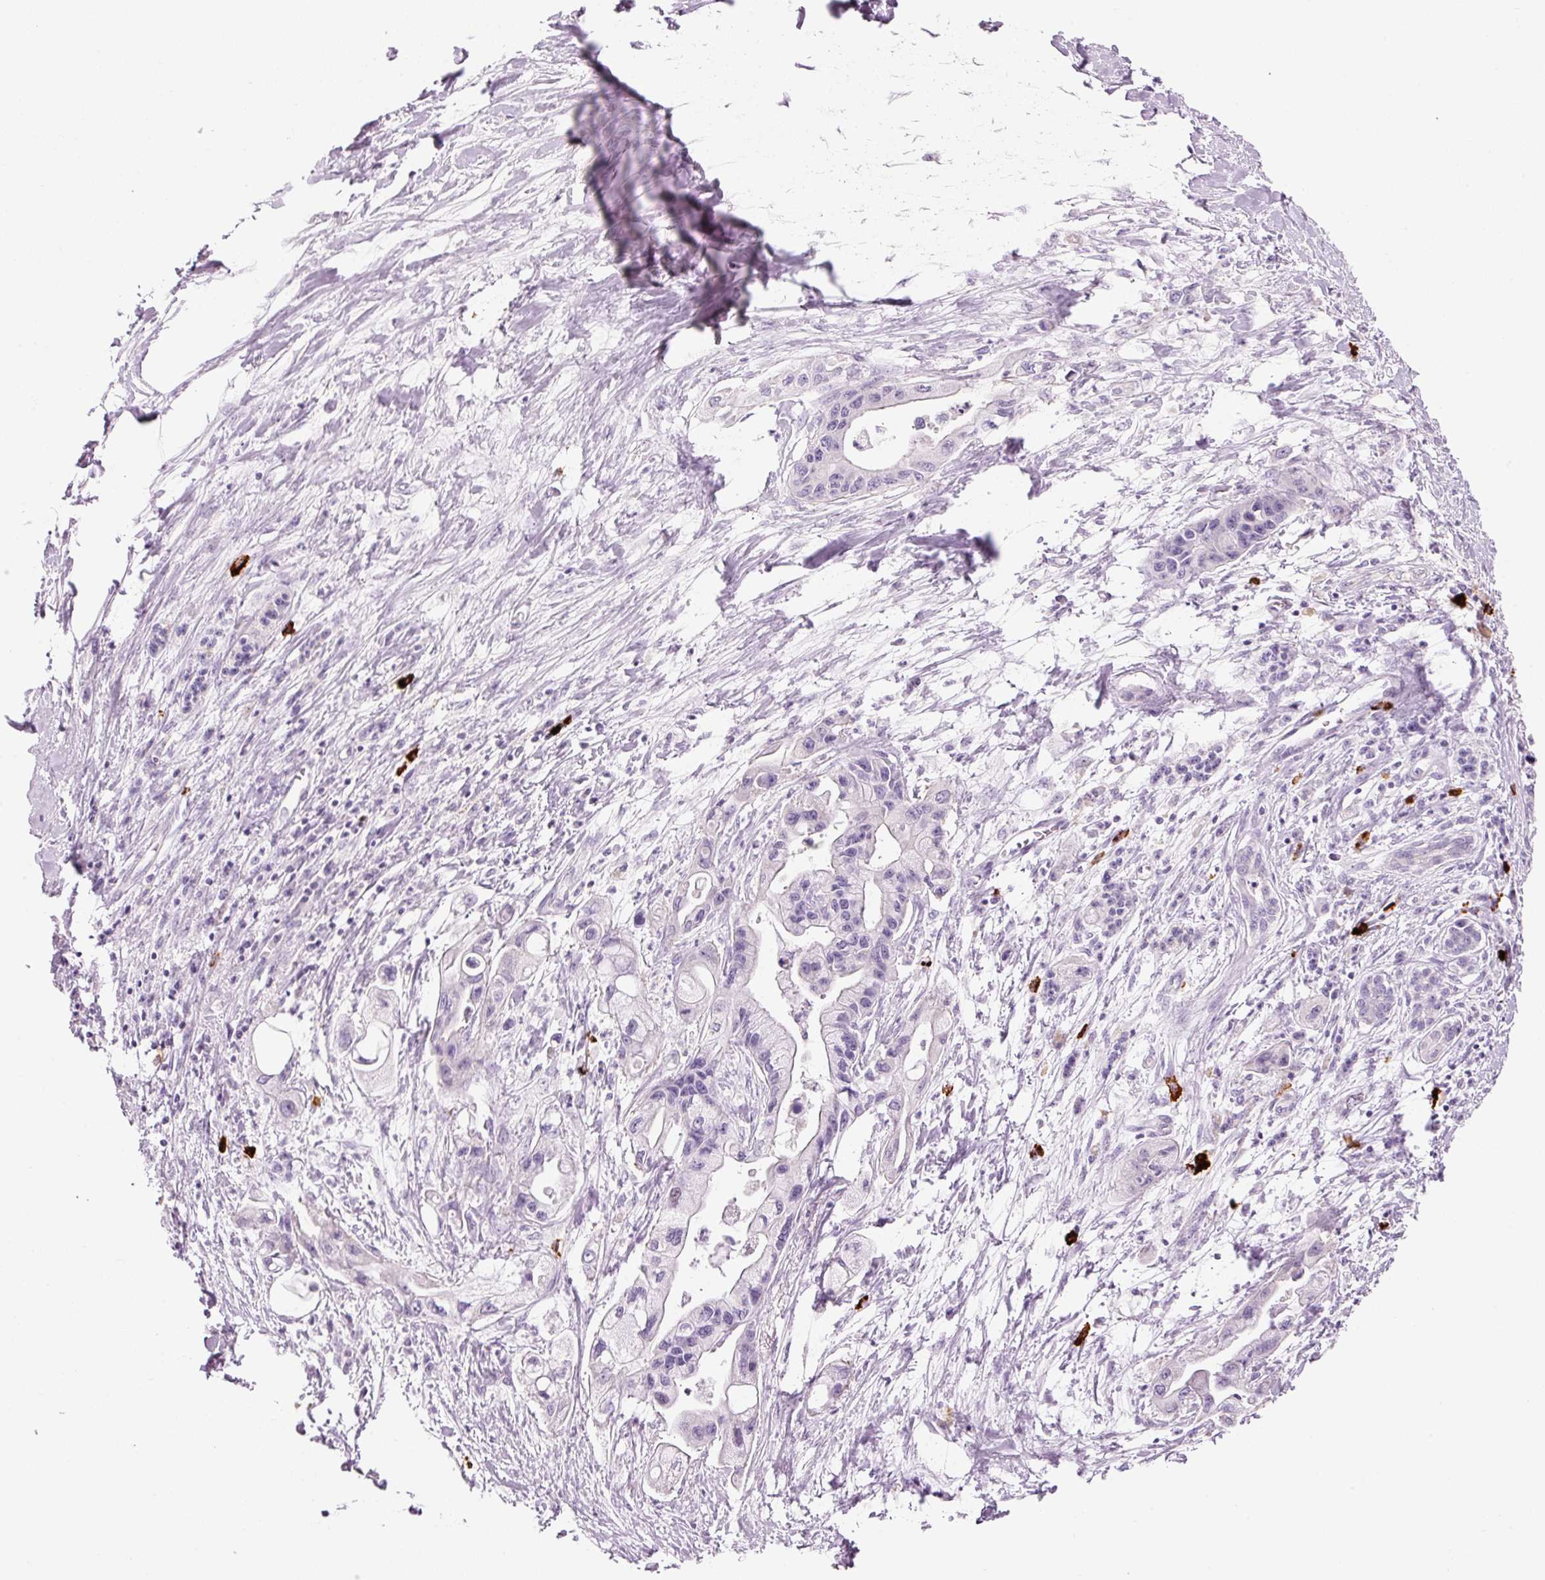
{"staining": {"intensity": "negative", "quantity": "none", "location": "none"}, "tissue": "pancreatic cancer", "cell_type": "Tumor cells", "image_type": "cancer", "snomed": [{"axis": "morphology", "description": "Adenocarcinoma, NOS"}, {"axis": "topography", "description": "Pancreas"}], "caption": "An image of human adenocarcinoma (pancreatic) is negative for staining in tumor cells.", "gene": "CMA1", "patient": {"sex": "male", "age": 61}}